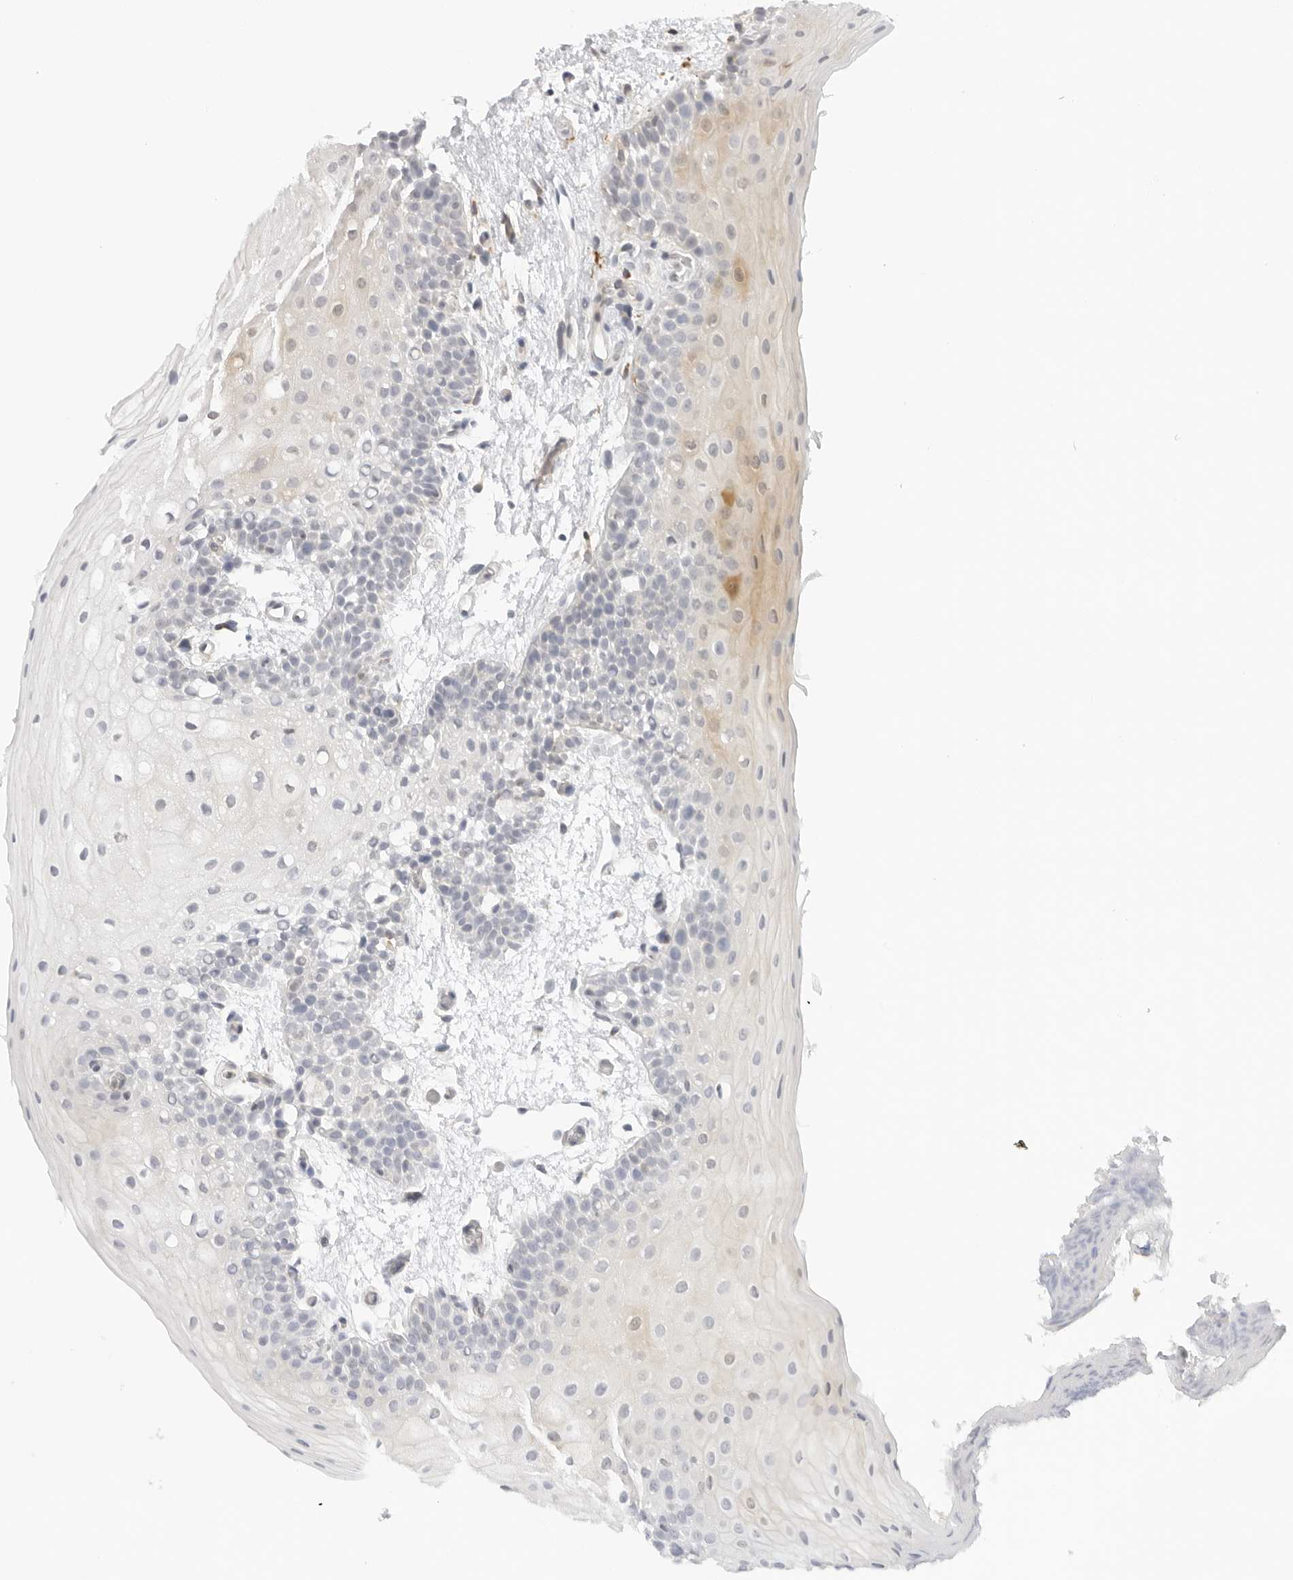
{"staining": {"intensity": "moderate", "quantity": "25%-75%", "location": "cytoplasmic/membranous,nuclear"}, "tissue": "oral mucosa", "cell_type": "Squamous epithelial cells", "image_type": "normal", "snomed": [{"axis": "morphology", "description": "Normal tissue, NOS"}, {"axis": "topography", "description": "Oral tissue"}], "caption": "Human oral mucosa stained for a protein (brown) displays moderate cytoplasmic/membranous,nuclear positive expression in approximately 25%-75% of squamous epithelial cells.", "gene": "OSCP1", "patient": {"sex": "male", "age": 62}}